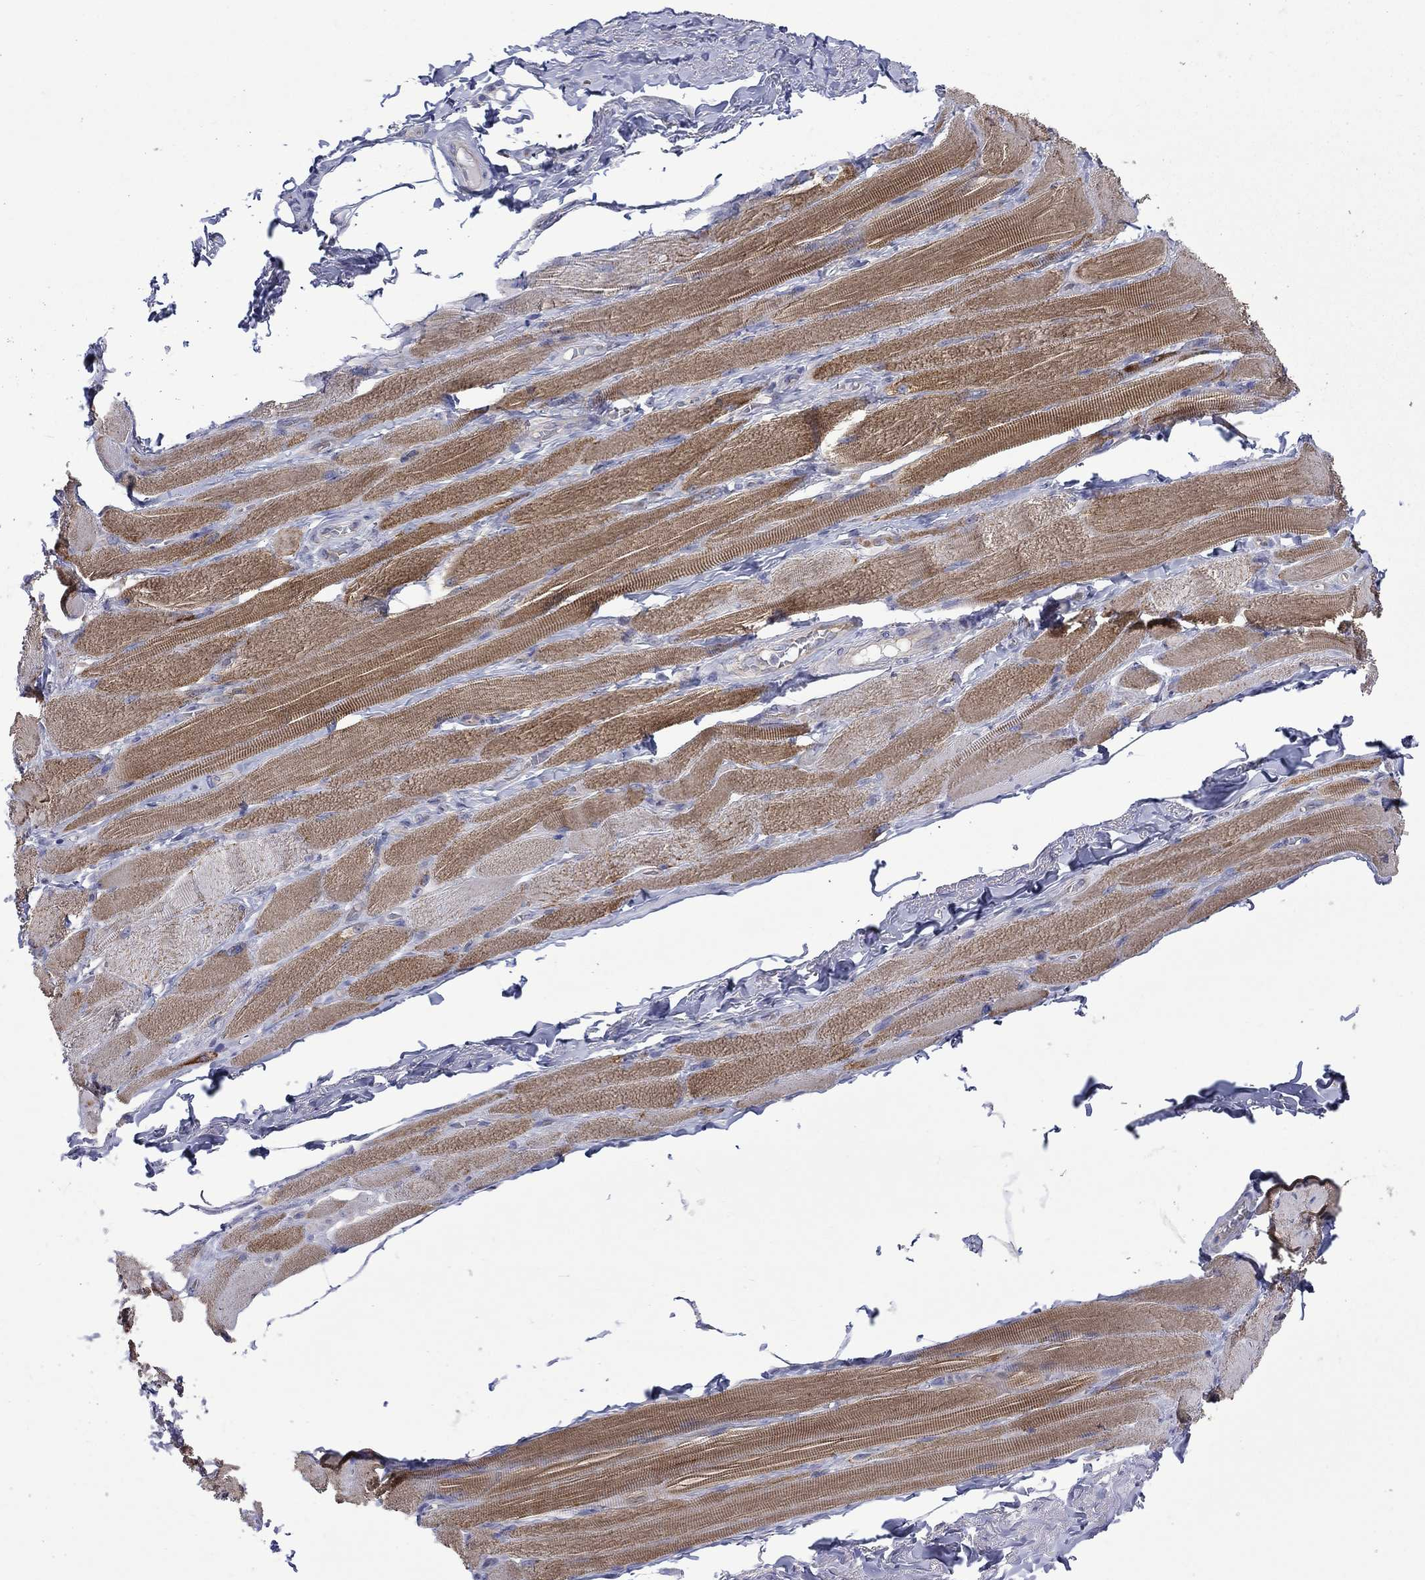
{"staining": {"intensity": "moderate", "quantity": "25%-75%", "location": "cytoplasmic/membranous"}, "tissue": "skeletal muscle", "cell_type": "Myocytes", "image_type": "normal", "snomed": [{"axis": "morphology", "description": "Normal tissue, NOS"}, {"axis": "topography", "description": "Skeletal muscle"}, {"axis": "topography", "description": "Anal"}, {"axis": "topography", "description": "Peripheral nerve tissue"}], "caption": "Immunohistochemistry (DAB (3,3'-diaminobenzidine)) staining of normal skeletal muscle demonstrates moderate cytoplasmic/membranous protein expression in approximately 25%-75% of myocytes. The protein is shown in brown color, while the nuclei are stained blue.", "gene": "CISD1", "patient": {"sex": "male", "age": 53}}